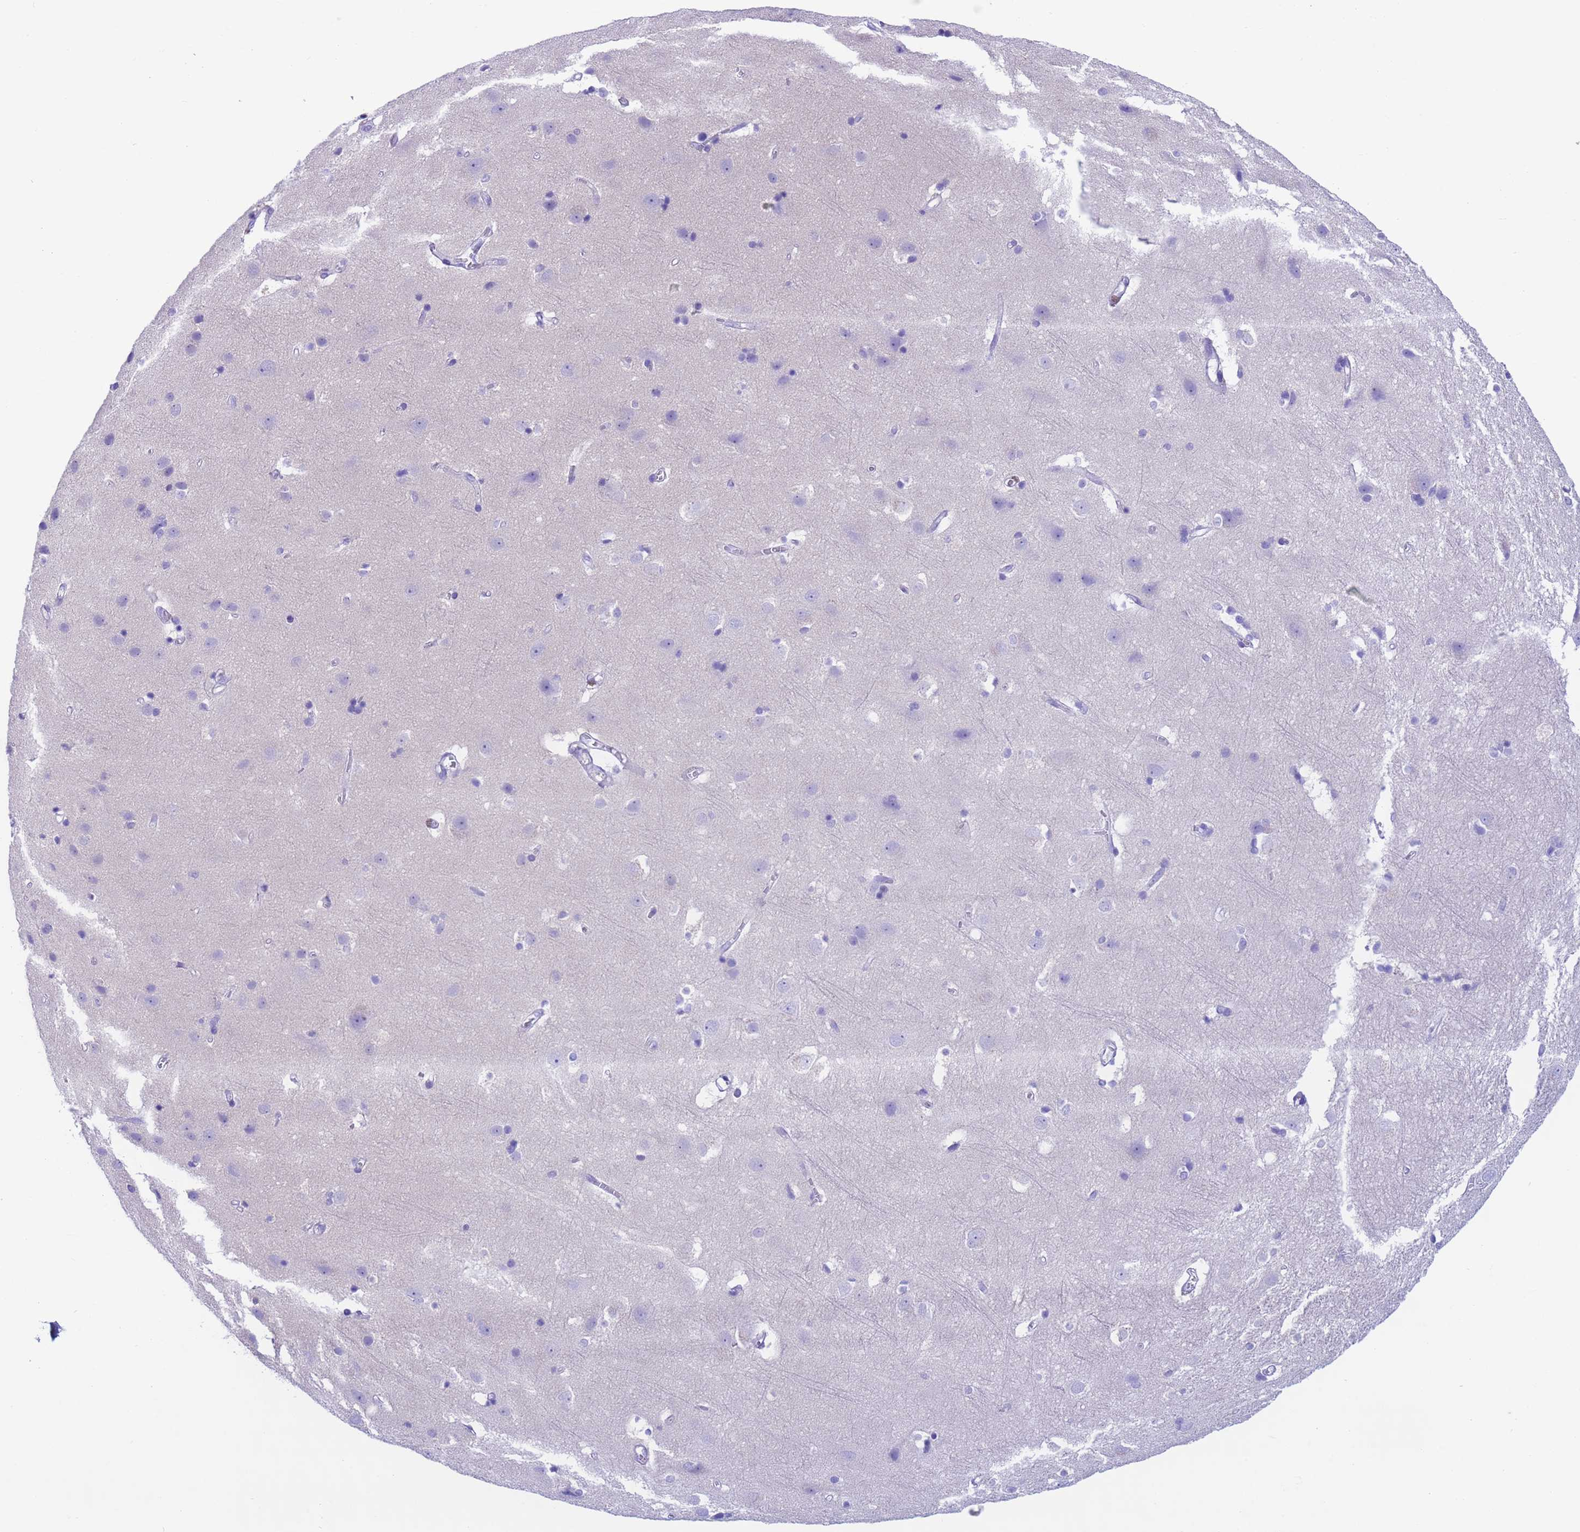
{"staining": {"intensity": "negative", "quantity": "none", "location": "none"}, "tissue": "cerebral cortex", "cell_type": "Endothelial cells", "image_type": "normal", "snomed": [{"axis": "morphology", "description": "Normal tissue, NOS"}, {"axis": "topography", "description": "Cerebral cortex"}], "caption": "Immunohistochemistry micrograph of normal cerebral cortex: cerebral cortex stained with DAB (3,3'-diaminobenzidine) demonstrates no significant protein staining in endothelial cells. (Brightfield microscopy of DAB IHC at high magnification).", "gene": "USP38", "patient": {"sex": "male", "age": 54}}